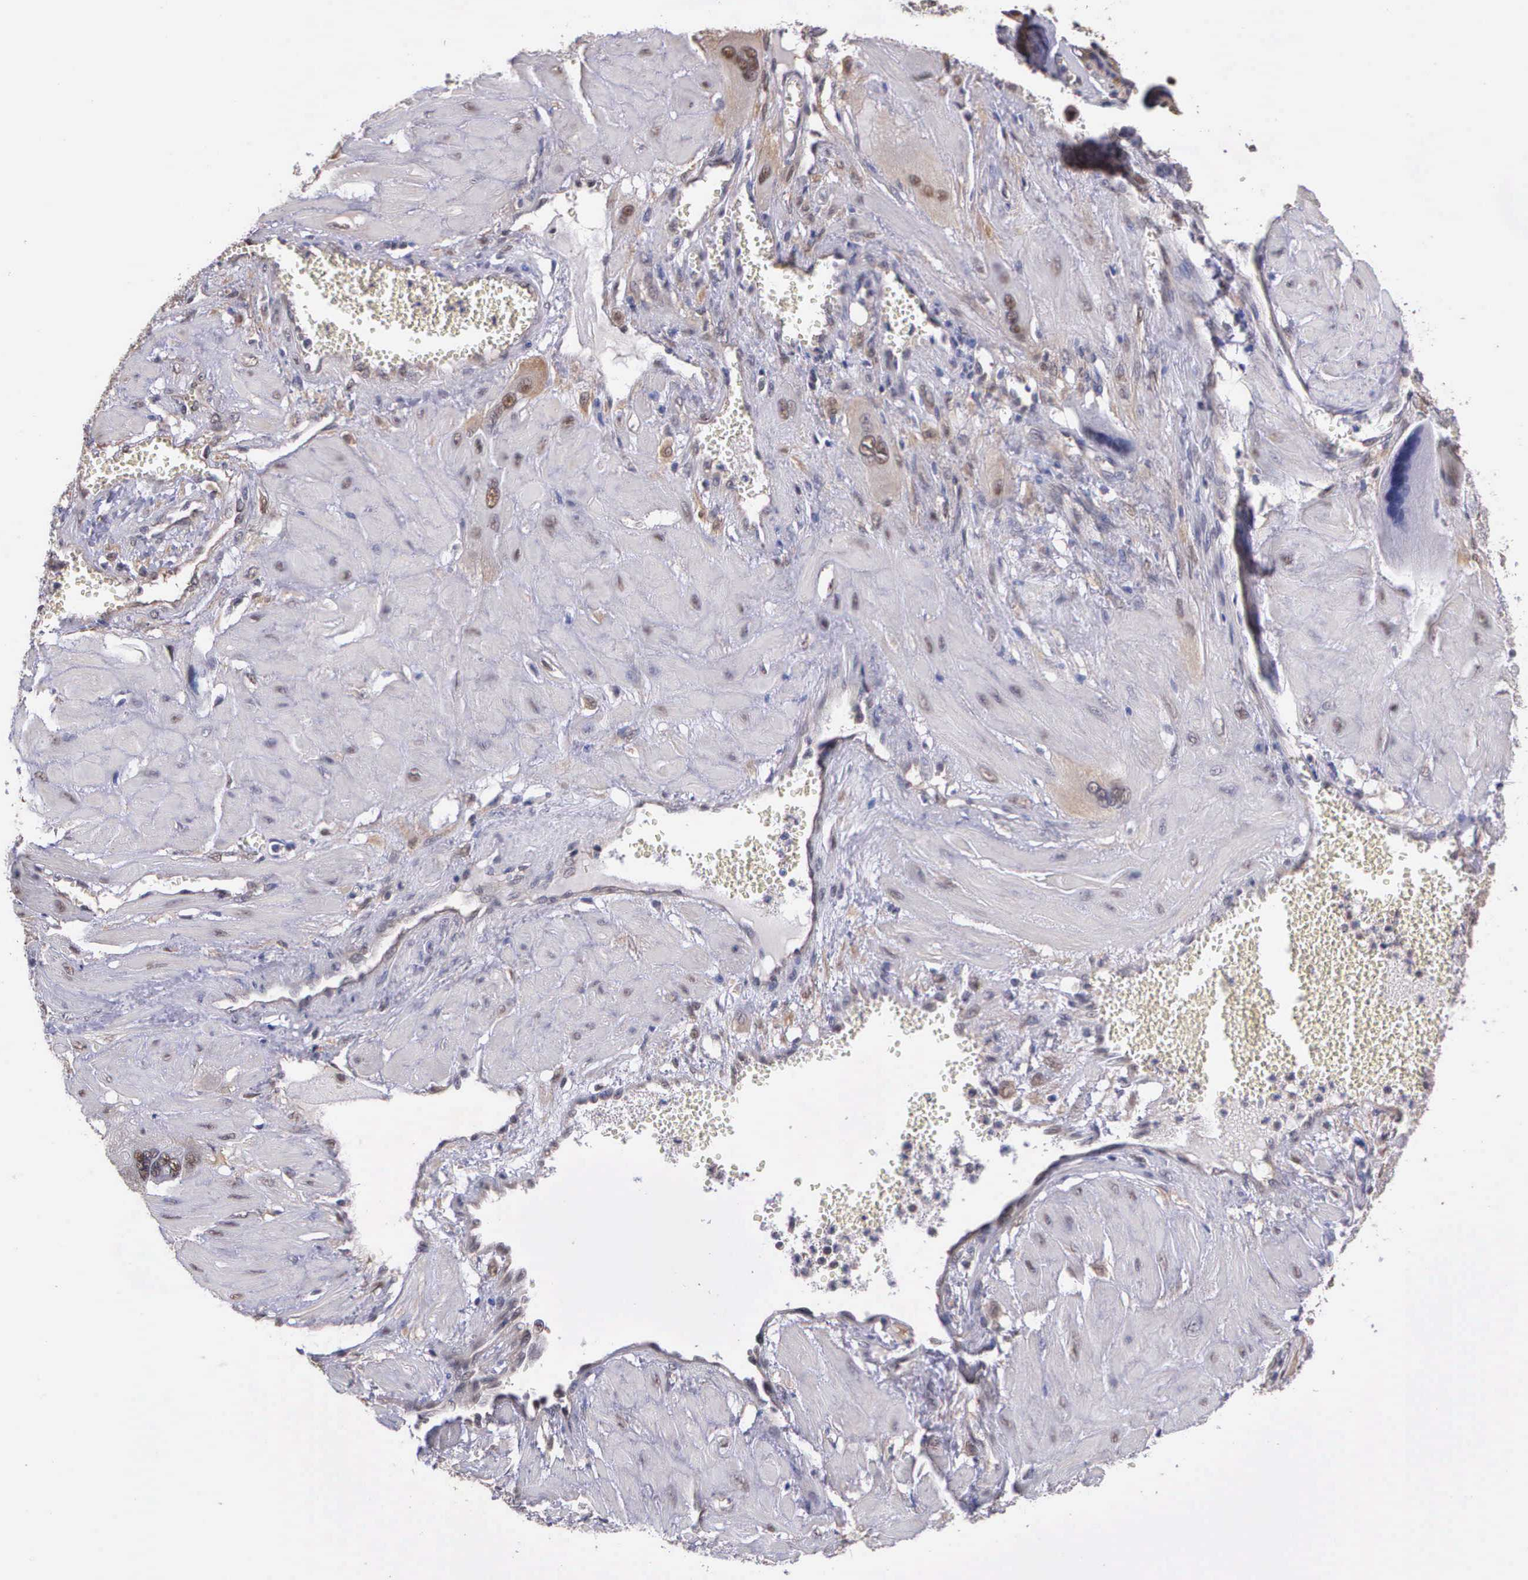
{"staining": {"intensity": "weak", "quantity": "25%-75%", "location": "cytoplasmic/membranous,nuclear"}, "tissue": "cervical cancer", "cell_type": "Tumor cells", "image_type": "cancer", "snomed": [{"axis": "morphology", "description": "Squamous cell carcinoma, NOS"}, {"axis": "topography", "description": "Cervix"}], "caption": "A brown stain highlights weak cytoplasmic/membranous and nuclear expression of a protein in cervical cancer (squamous cell carcinoma) tumor cells. The staining is performed using DAB (3,3'-diaminobenzidine) brown chromogen to label protein expression. The nuclei are counter-stained blue using hematoxylin.", "gene": "PSMC1", "patient": {"sex": "female", "age": 34}}